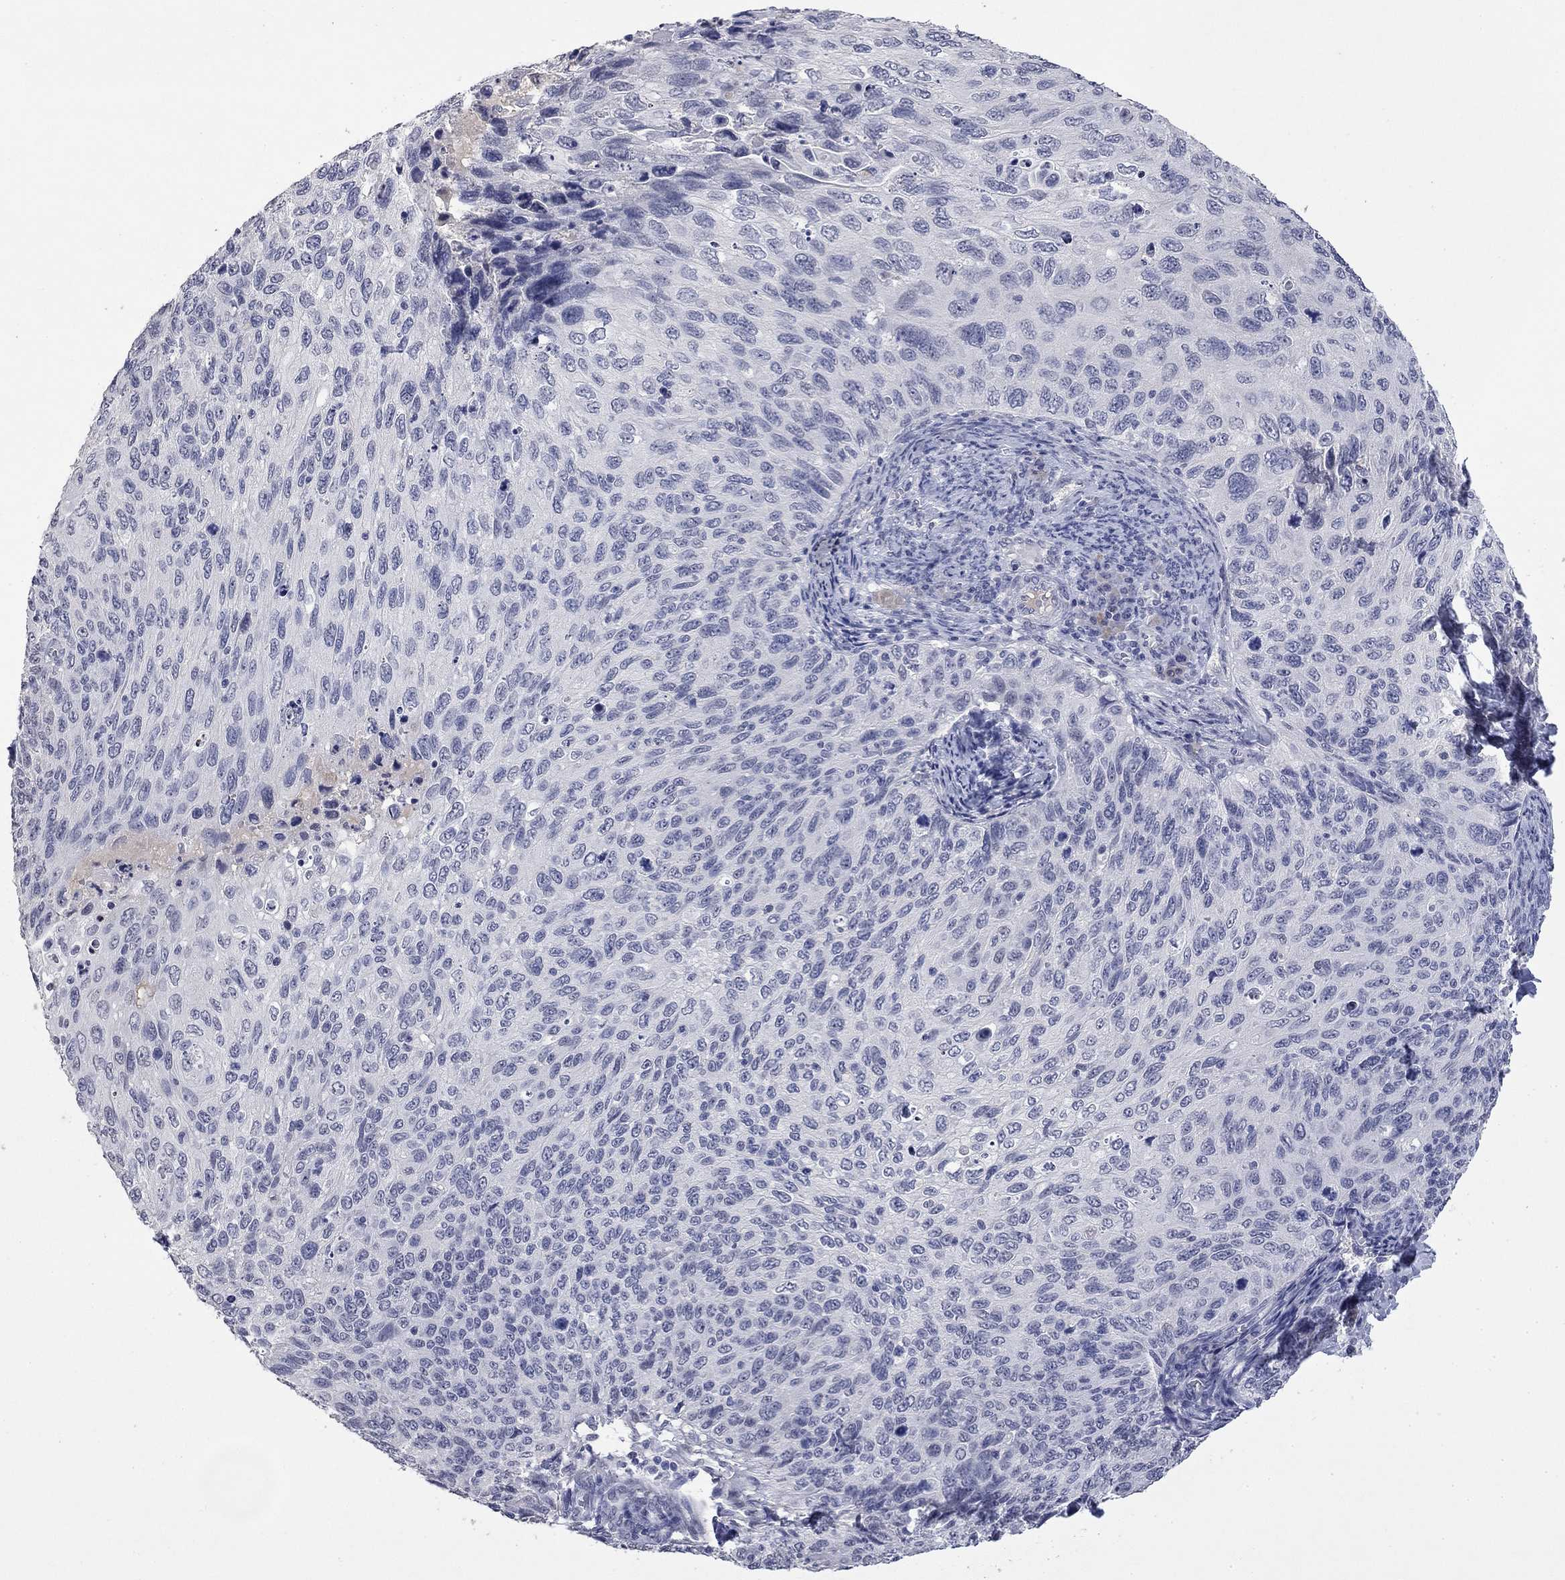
{"staining": {"intensity": "negative", "quantity": "none", "location": "none"}, "tissue": "cervical cancer", "cell_type": "Tumor cells", "image_type": "cancer", "snomed": [{"axis": "morphology", "description": "Squamous cell carcinoma, NOS"}, {"axis": "topography", "description": "Cervix"}], "caption": "This micrograph is of cervical cancer stained with IHC to label a protein in brown with the nuclei are counter-stained blue. There is no positivity in tumor cells. Brightfield microscopy of immunohistochemistry (IHC) stained with DAB (brown) and hematoxylin (blue), captured at high magnification.", "gene": "SLC51A", "patient": {"sex": "female", "age": 70}}